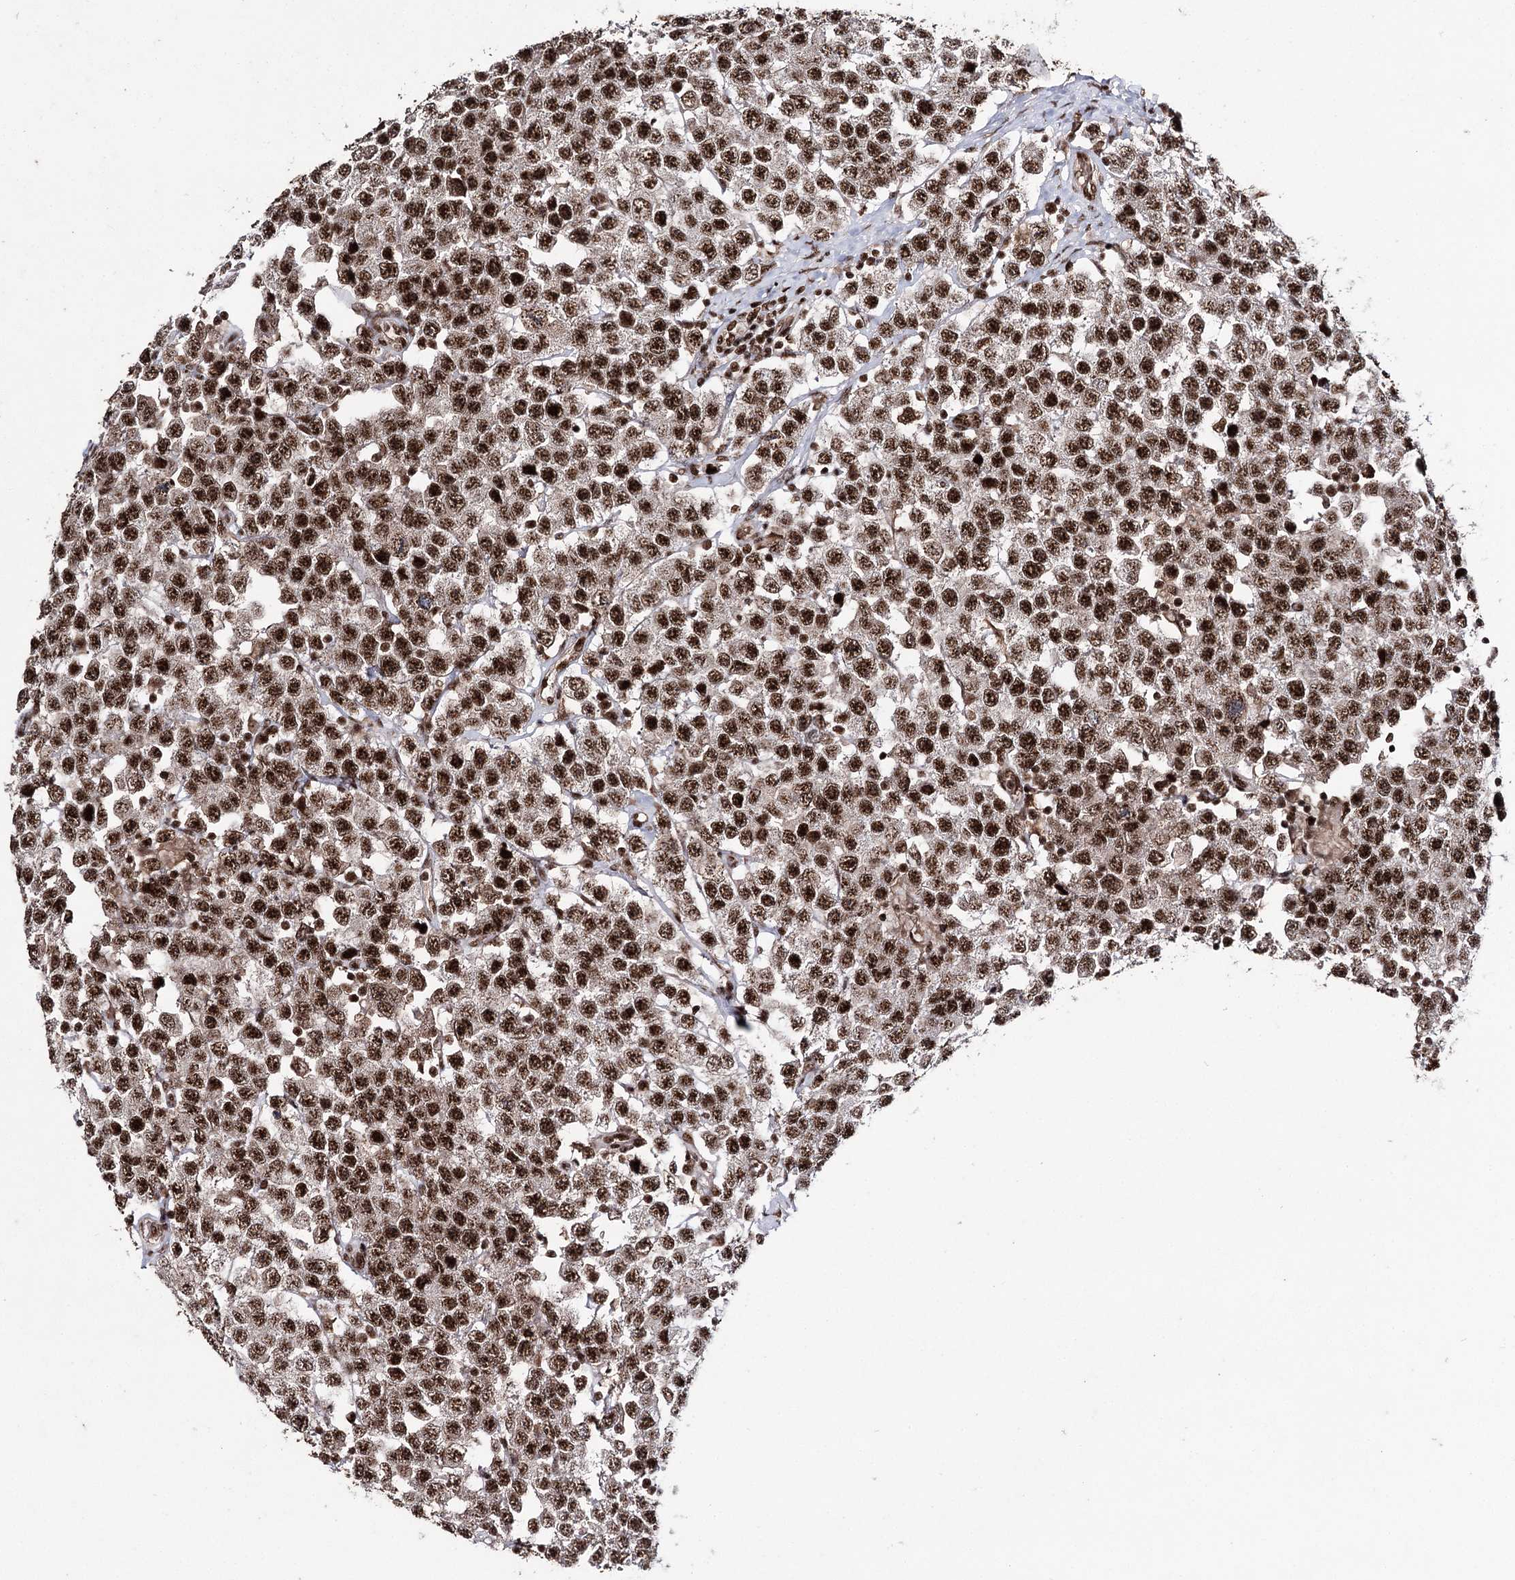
{"staining": {"intensity": "strong", "quantity": ">75%", "location": "nuclear"}, "tissue": "testis cancer", "cell_type": "Tumor cells", "image_type": "cancer", "snomed": [{"axis": "morphology", "description": "Seminoma, NOS"}, {"axis": "topography", "description": "Testis"}], "caption": "Testis seminoma tissue demonstrates strong nuclear expression in approximately >75% of tumor cells, visualized by immunohistochemistry.", "gene": "PRPF40A", "patient": {"sex": "male", "age": 28}}